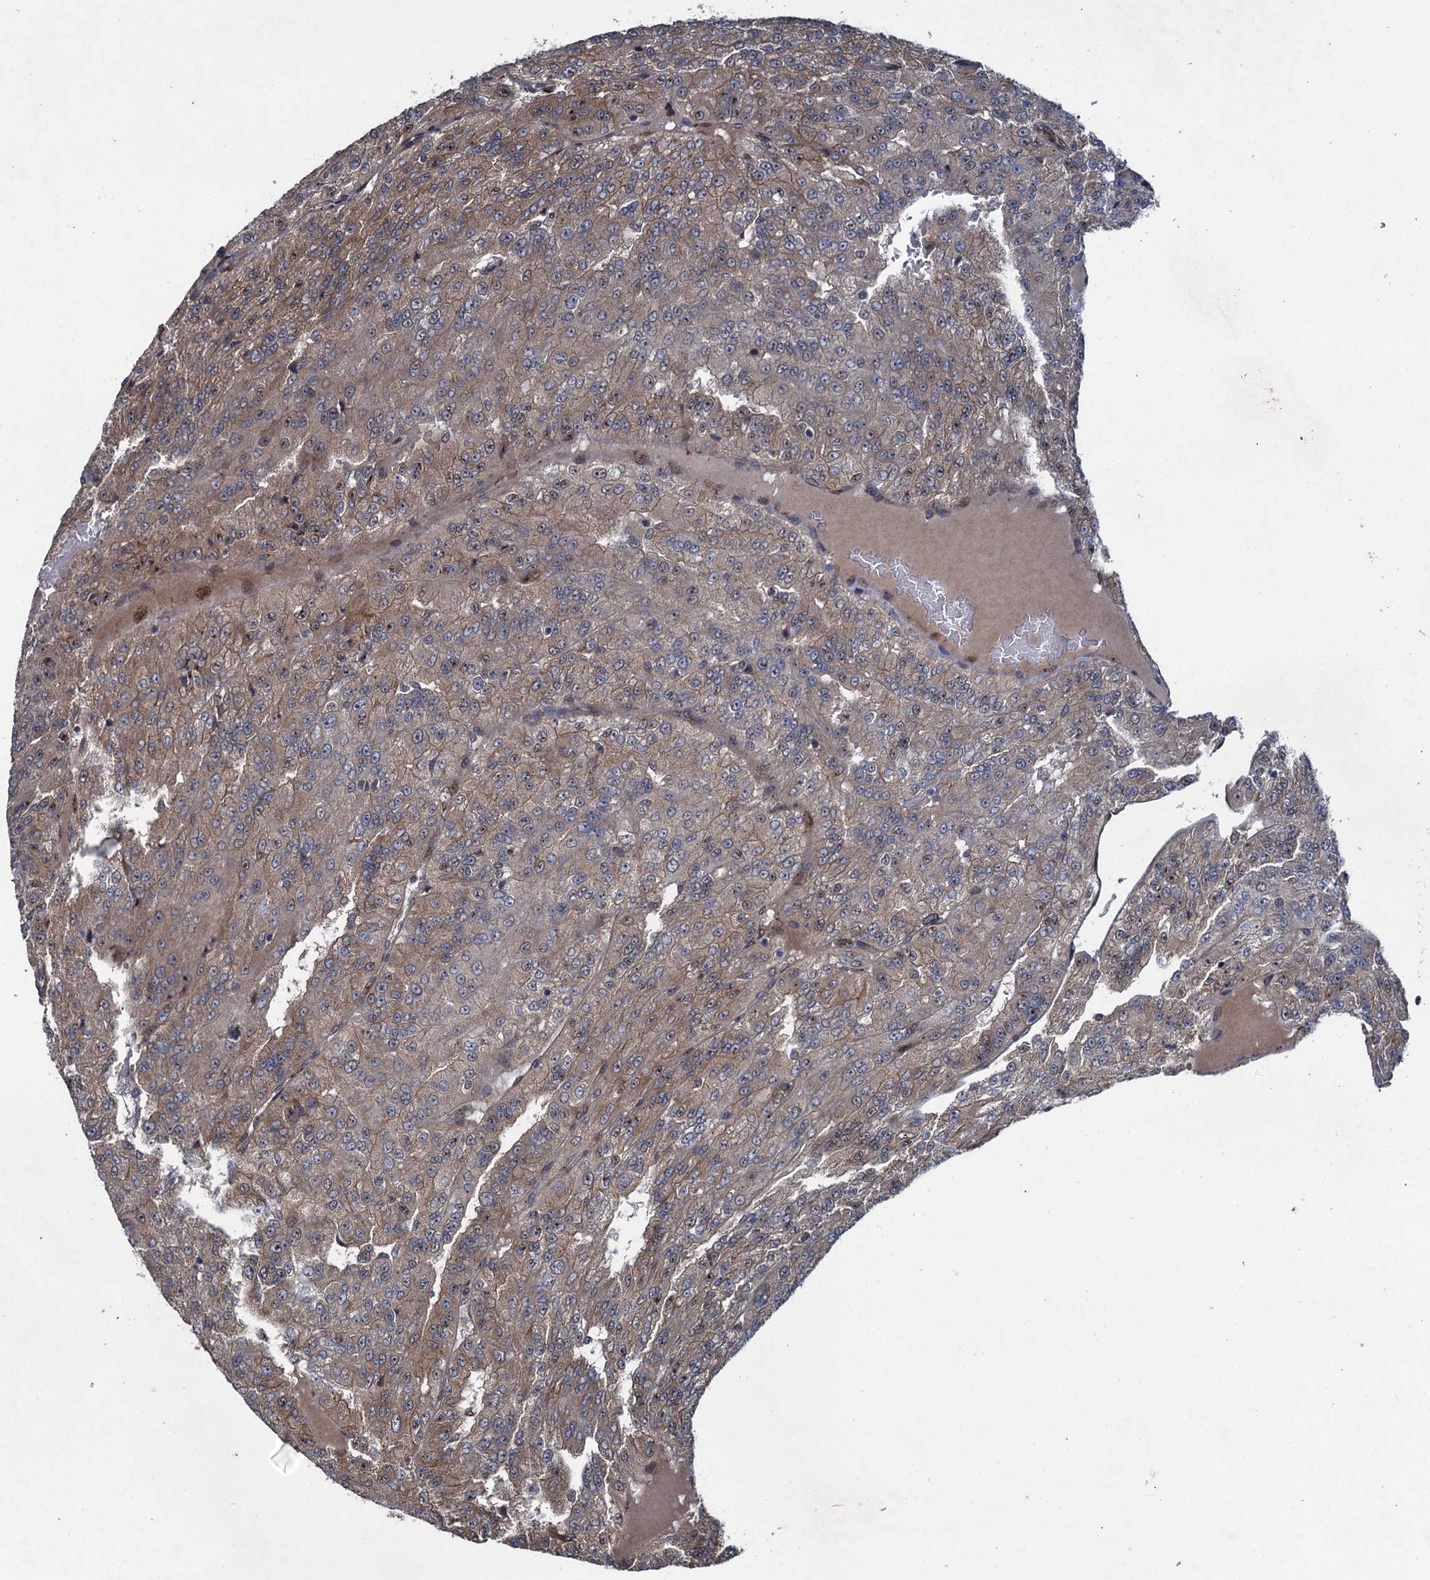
{"staining": {"intensity": "moderate", "quantity": ">75%", "location": "cytoplasmic/membranous,nuclear"}, "tissue": "renal cancer", "cell_type": "Tumor cells", "image_type": "cancer", "snomed": [{"axis": "morphology", "description": "Adenocarcinoma, NOS"}, {"axis": "topography", "description": "Kidney"}], "caption": "Renal cancer (adenocarcinoma) stained with immunohistochemistry (IHC) demonstrates moderate cytoplasmic/membranous and nuclear positivity in about >75% of tumor cells. Nuclei are stained in blue.", "gene": "EVX2", "patient": {"sex": "female", "age": 63}}